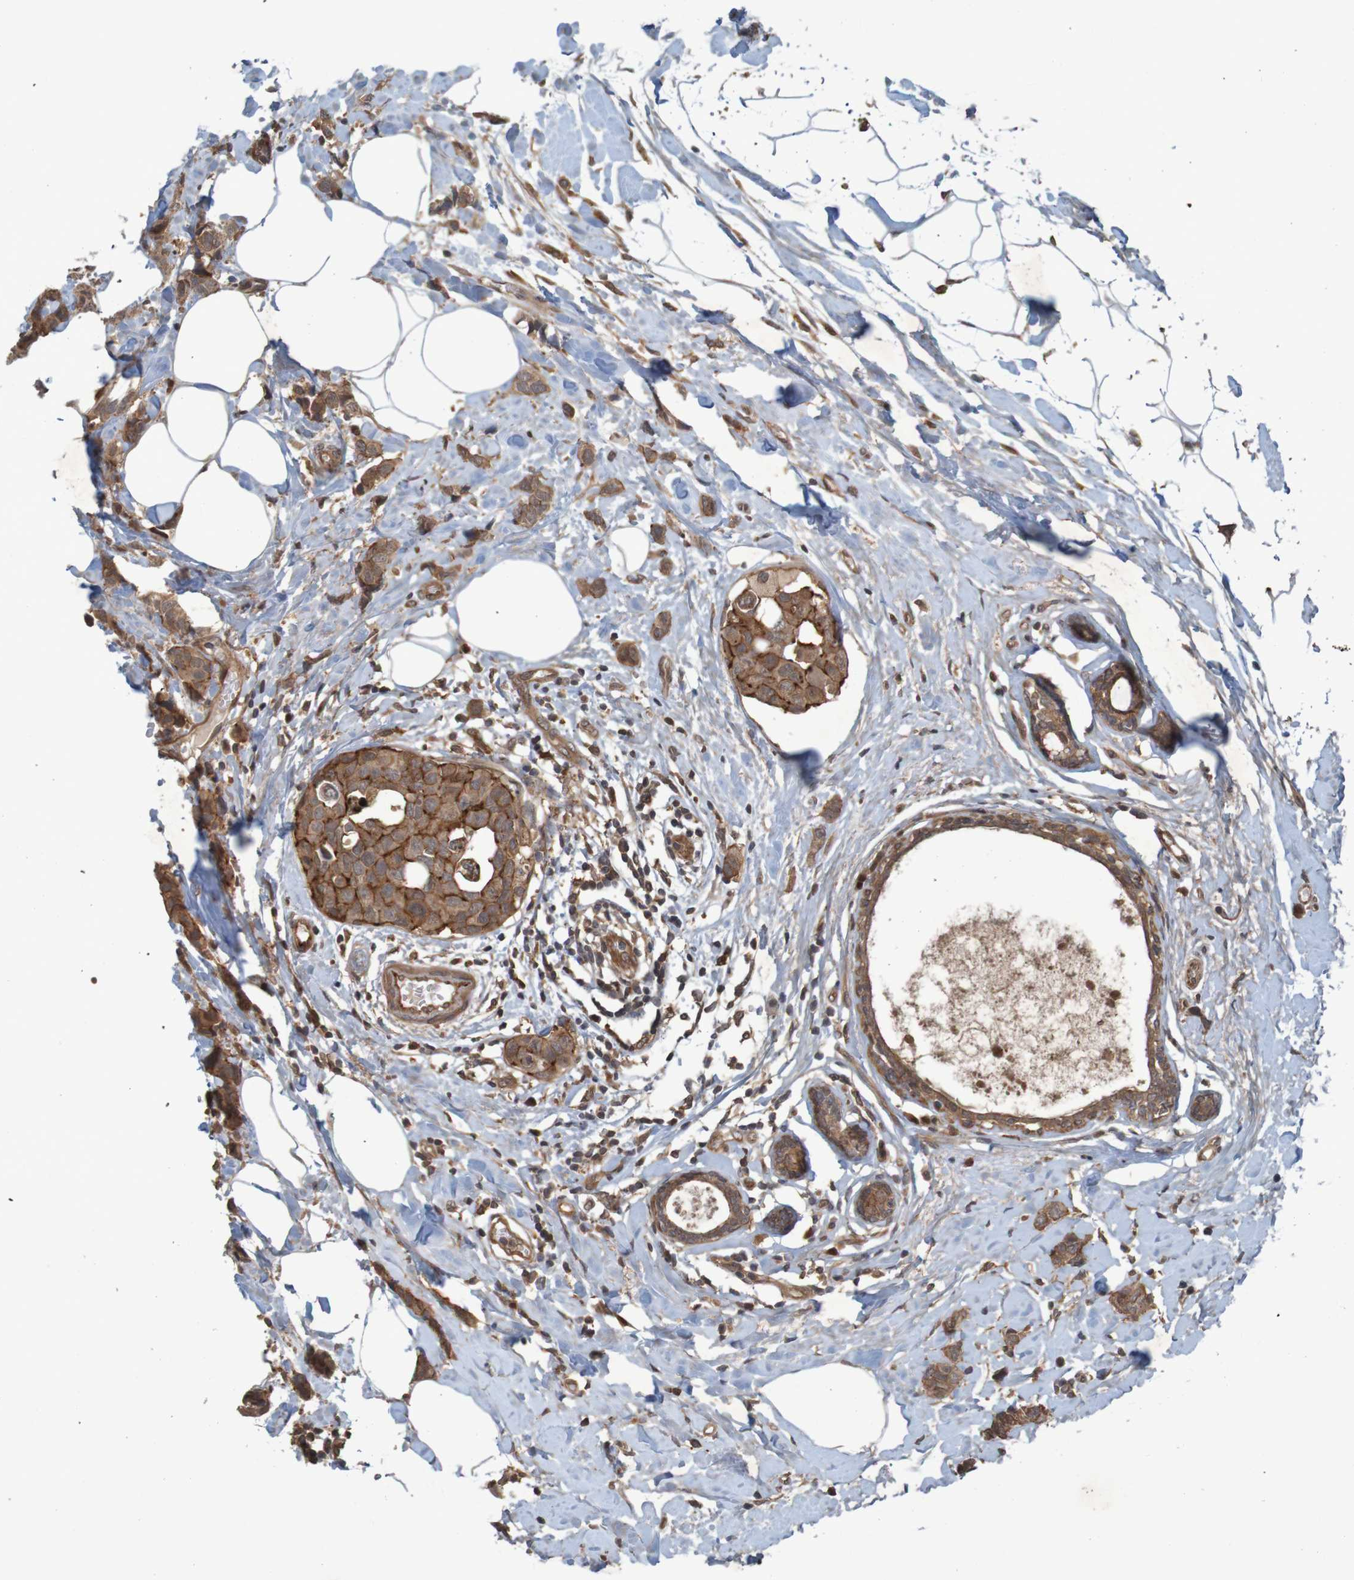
{"staining": {"intensity": "strong", "quantity": ">75%", "location": "cytoplasmic/membranous"}, "tissue": "breast cancer", "cell_type": "Tumor cells", "image_type": "cancer", "snomed": [{"axis": "morphology", "description": "Normal tissue, NOS"}, {"axis": "morphology", "description": "Duct carcinoma"}, {"axis": "topography", "description": "Breast"}], "caption": "The photomicrograph reveals staining of infiltrating ductal carcinoma (breast), revealing strong cytoplasmic/membranous protein staining (brown color) within tumor cells.", "gene": "ARHGEF11", "patient": {"sex": "female", "age": 50}}